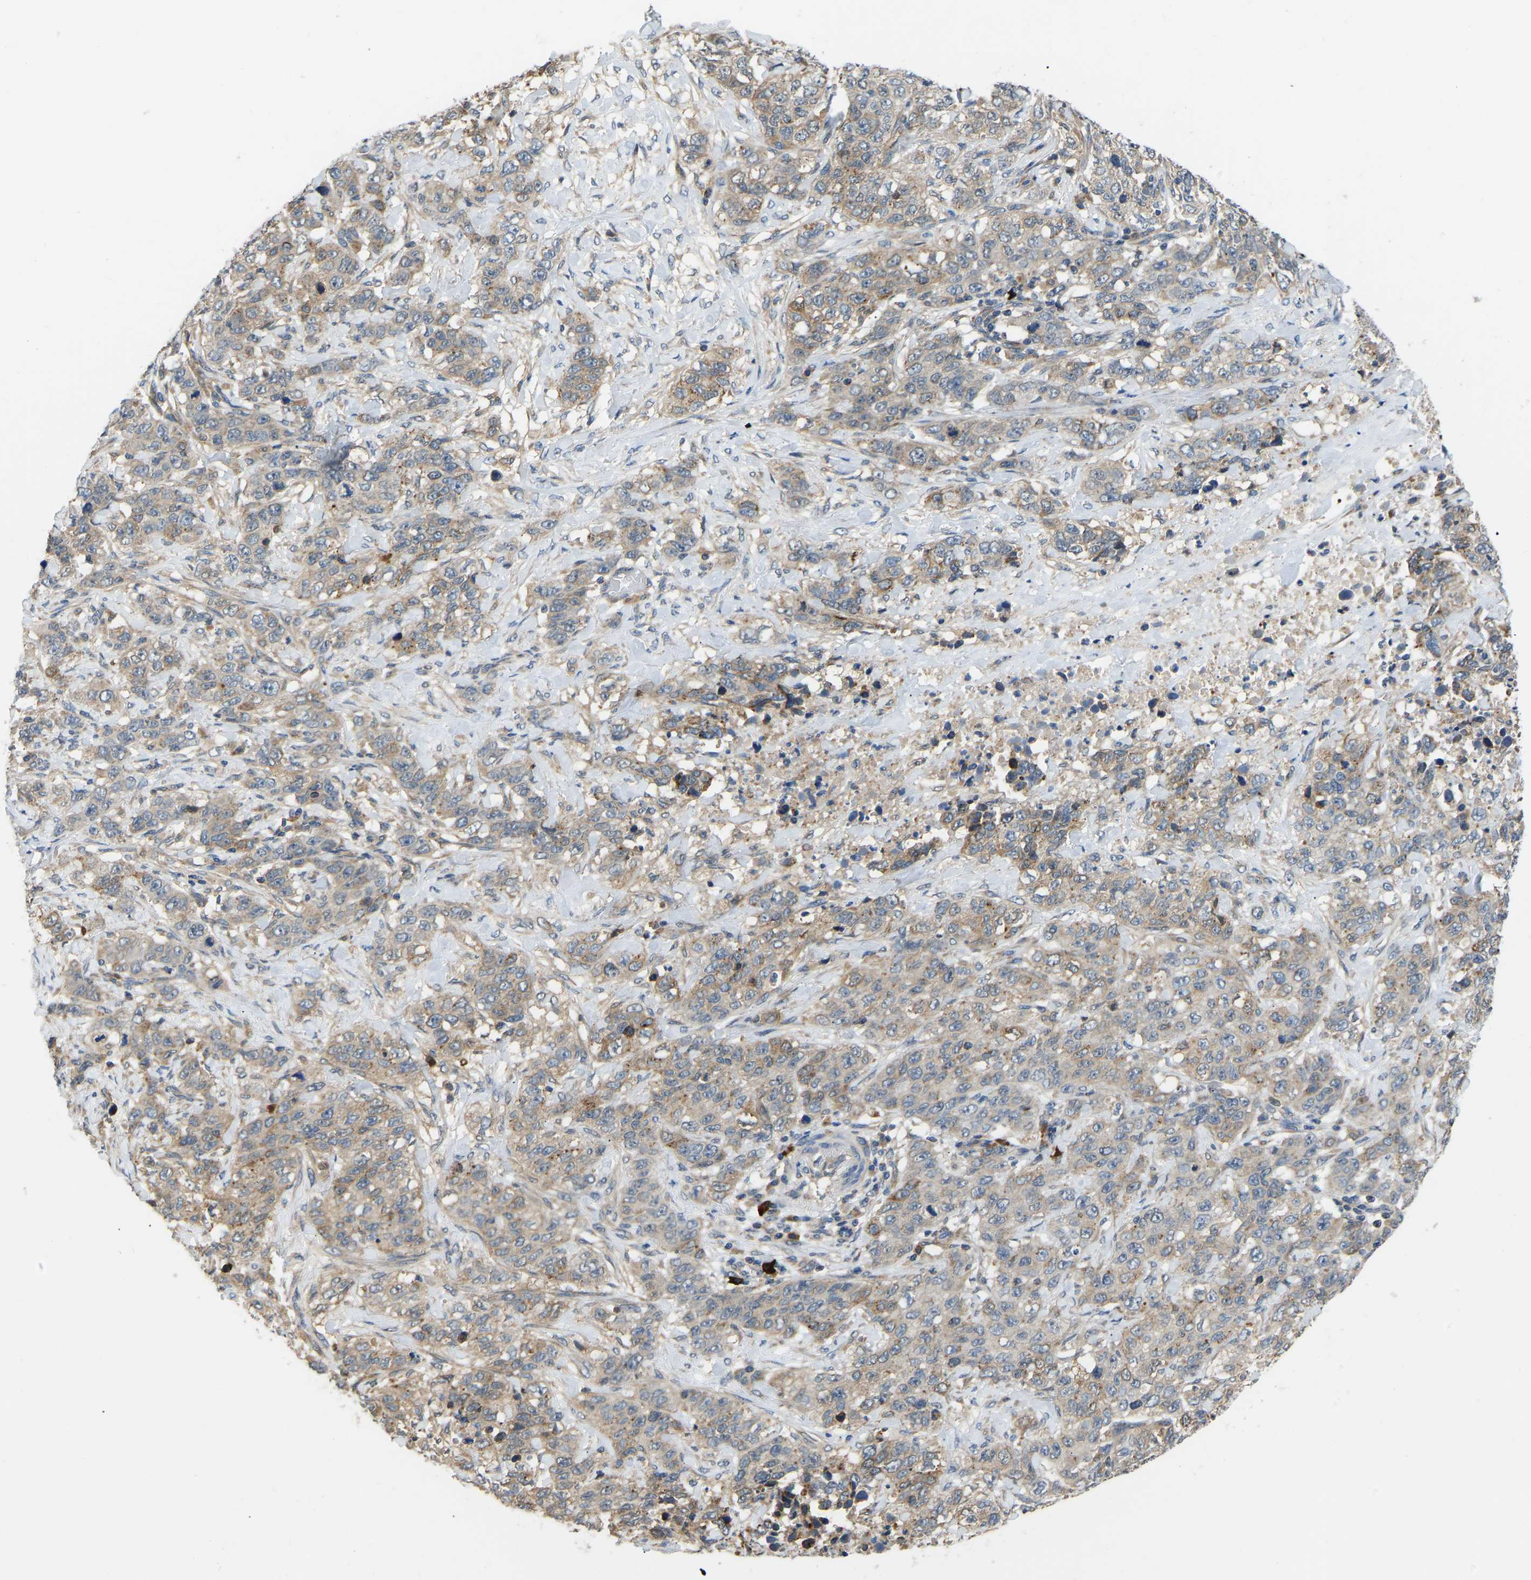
{"staining": {"intensity": "weak", "quantity": ">75%", "location": "cytoplasmic/membranous"}, "tissue": "stomach cancer", "cell_type": "Tumor cells", "image_type": "cancer", "snomed": [{"axis": "morphology", "description": "Adenocarcinoma, NOS"}, {"axis": "topography", "description": "Stomach"}], "caption": "Stomach cancer stained with a protein marker reveals weak staining in tumor cells.", "gene": "RBP1", "patient": {"sex": "male", "age": 48}}